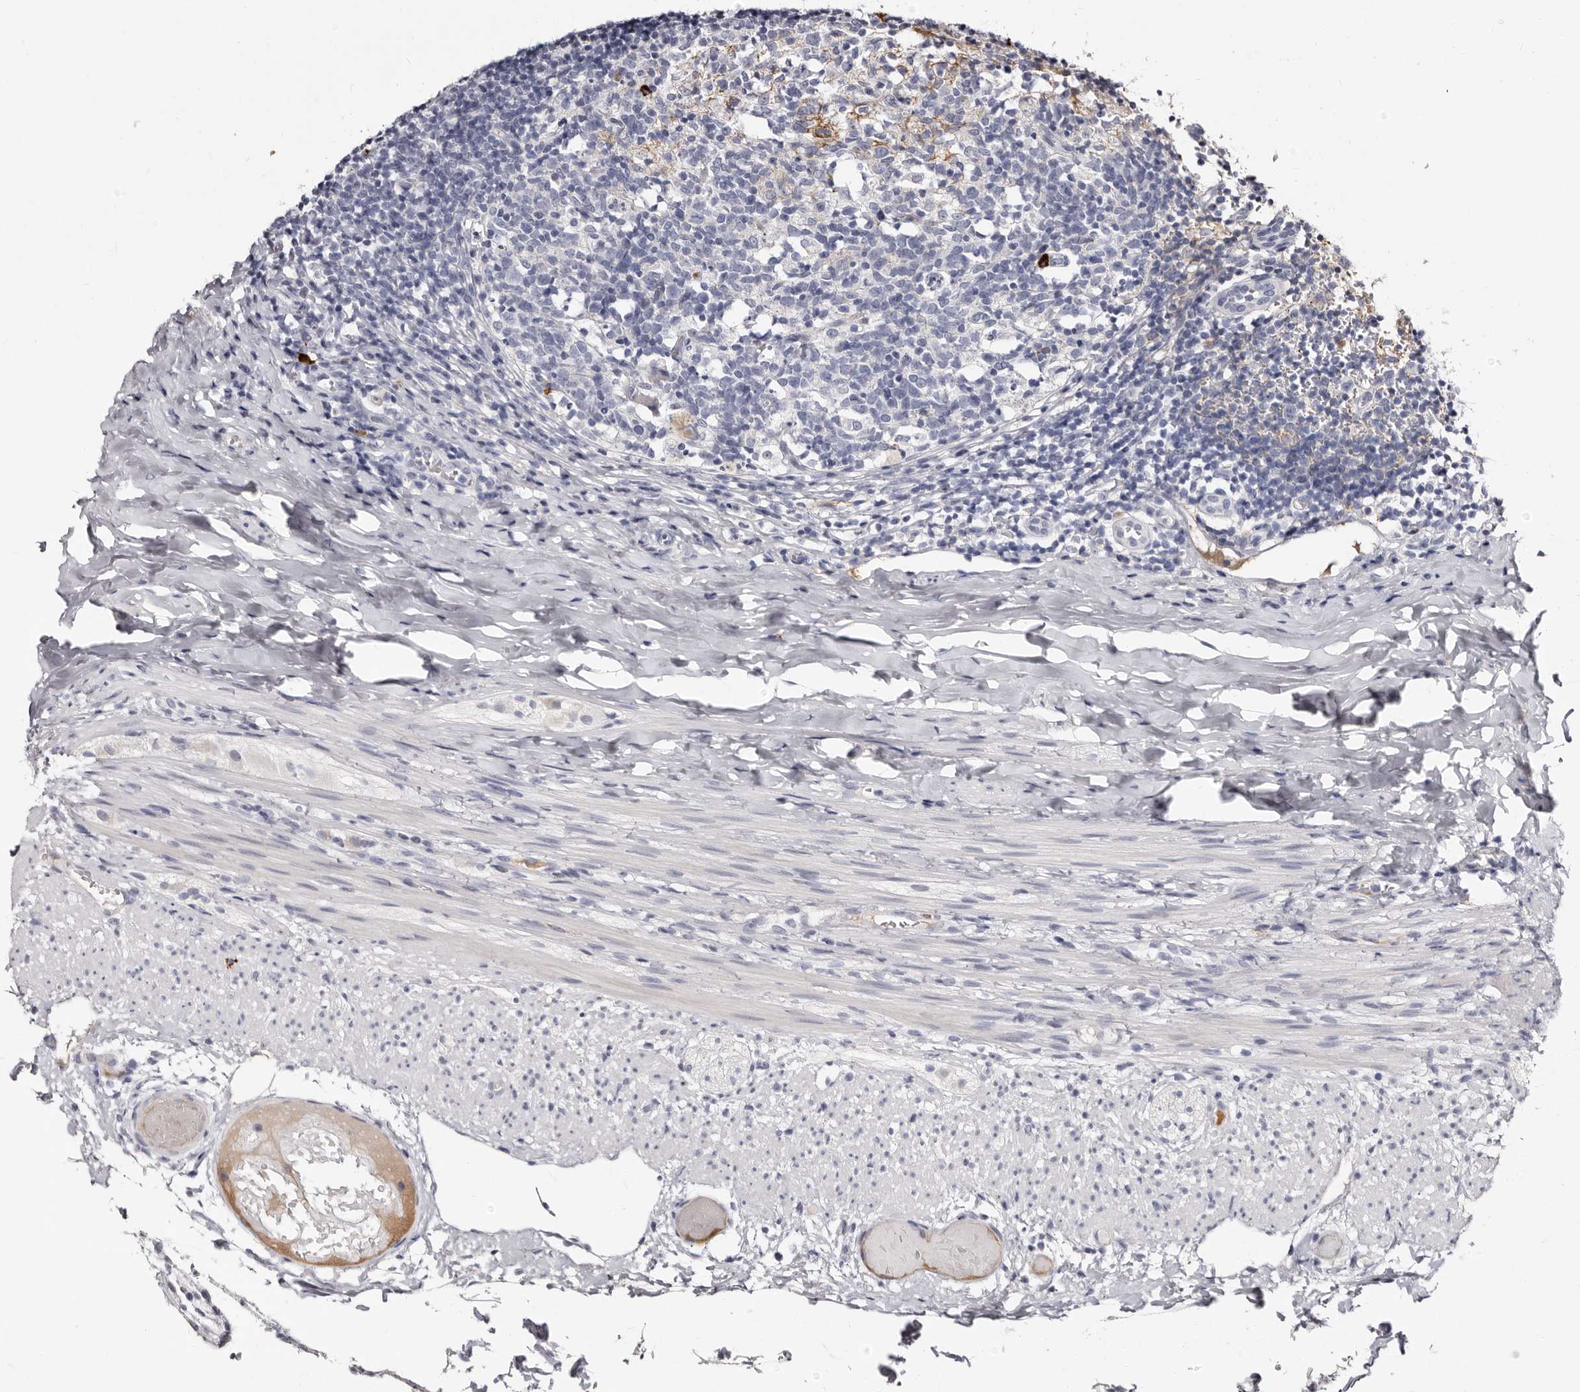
{"staining": {"intensity": "strong", "quantity": "25%-75%", "location": "cytoplasmic/membranous"}, "tissue": "appendix", "cell_type": "Glandular cells", "image_type": "normal", "snomed": [{"axis": "morphology", "description": "Normal tissue, NOS"}, {"axis": "topography", "description": "Appendix"}], "caption": "Strong cytoplasmic/membranous expression is seen in about 25%-75% of glandular cells in normal appendix. (DAB IHC with brightfield microscopy, high magnification).", "gene": "TBC1D22B", "patient": {"sex": "male", "age": 8}}